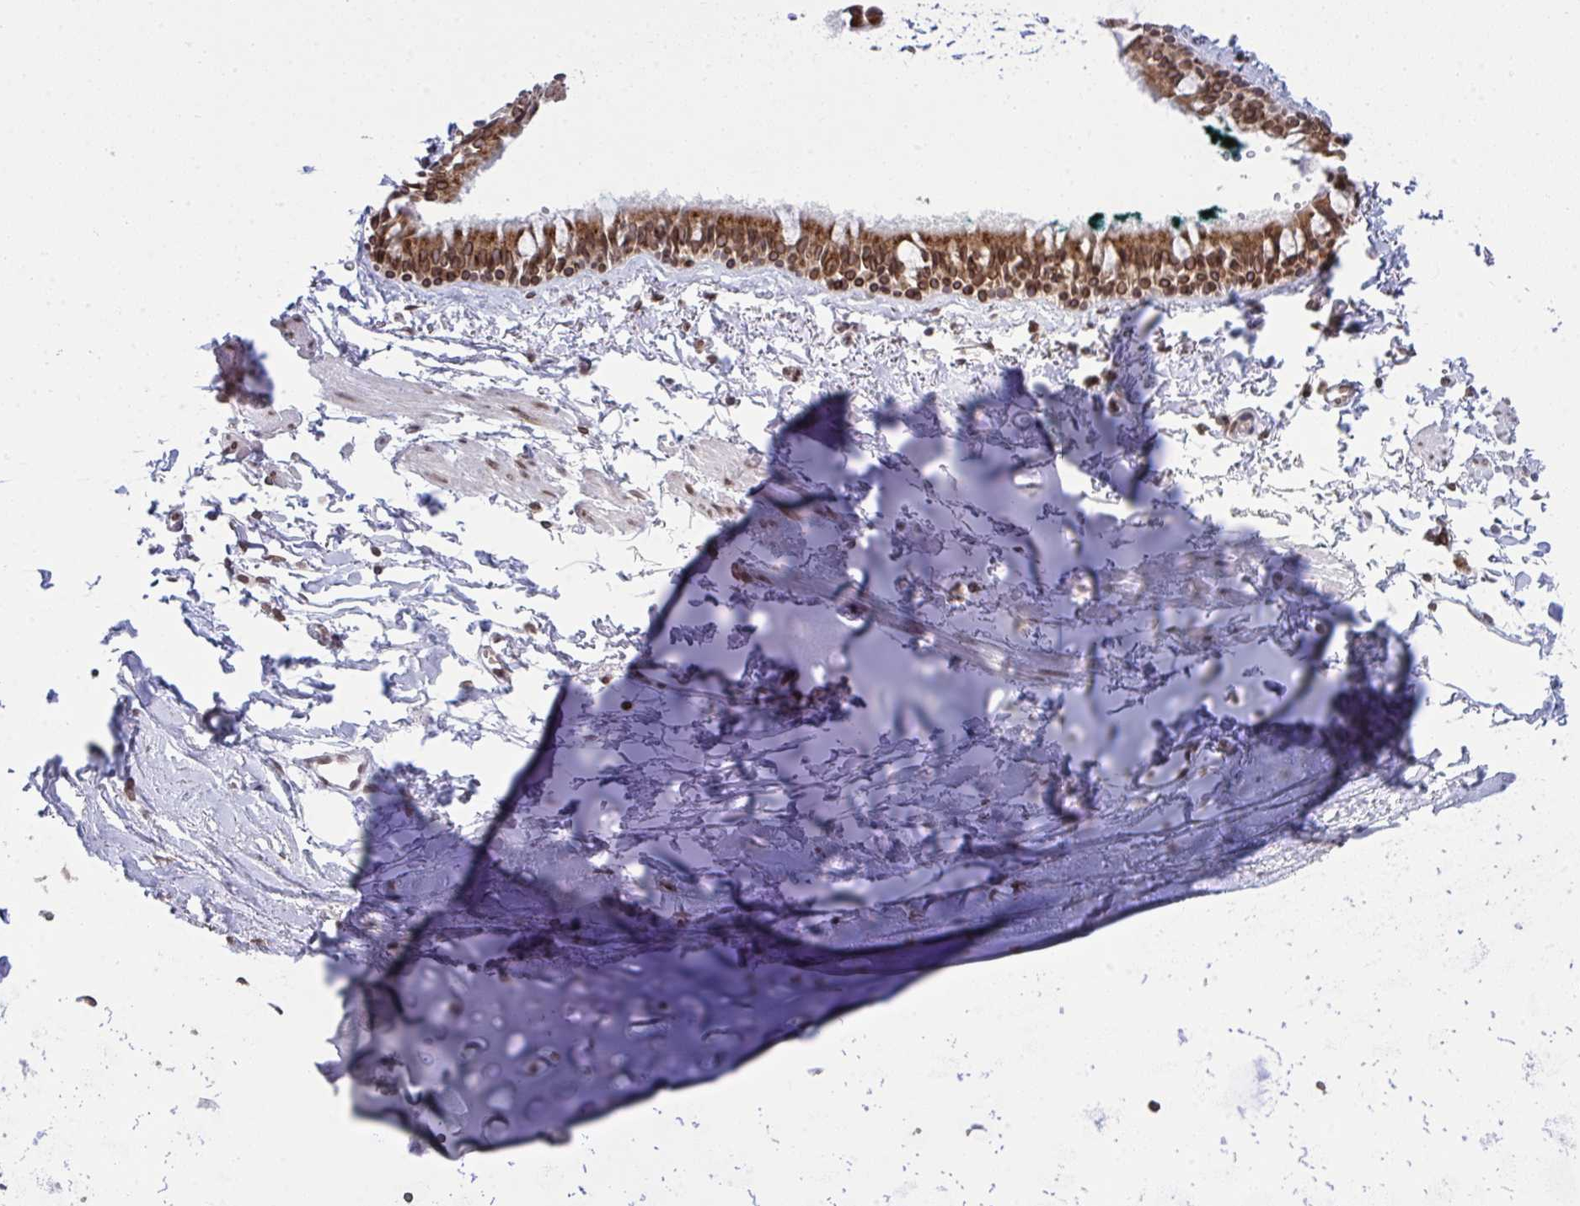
{"staining": {"intensity": "strong", "quantity": ">75%", "location": "cytoplasmic/membranous,nuclear"}, "tissue": "bronchus", "cell_type": "Respiratory epithelial cells", "image_type": "normal", "snomed": [{"axis": "morphology", "description": "Normal tissue, NOS"}, {"axis": "topography", "description": "Cartilage tissue"}, {"axis": "topography", "description": "Bronchus"}, {"axis": "topography", "description": "Peripheral nerve tissue"}], "caption": "Unremarkable bronchus reveals strong cytoplasmic/membranous,nuclear positivity in approximately >75% of respiratory epithelial cells, visualized by immunohistochemistry. (brown staining indicates protein expression, while blue staining denotes nuclei).", "gene": "RANBP2", "patient": {"sex": "female", "age": 59}}